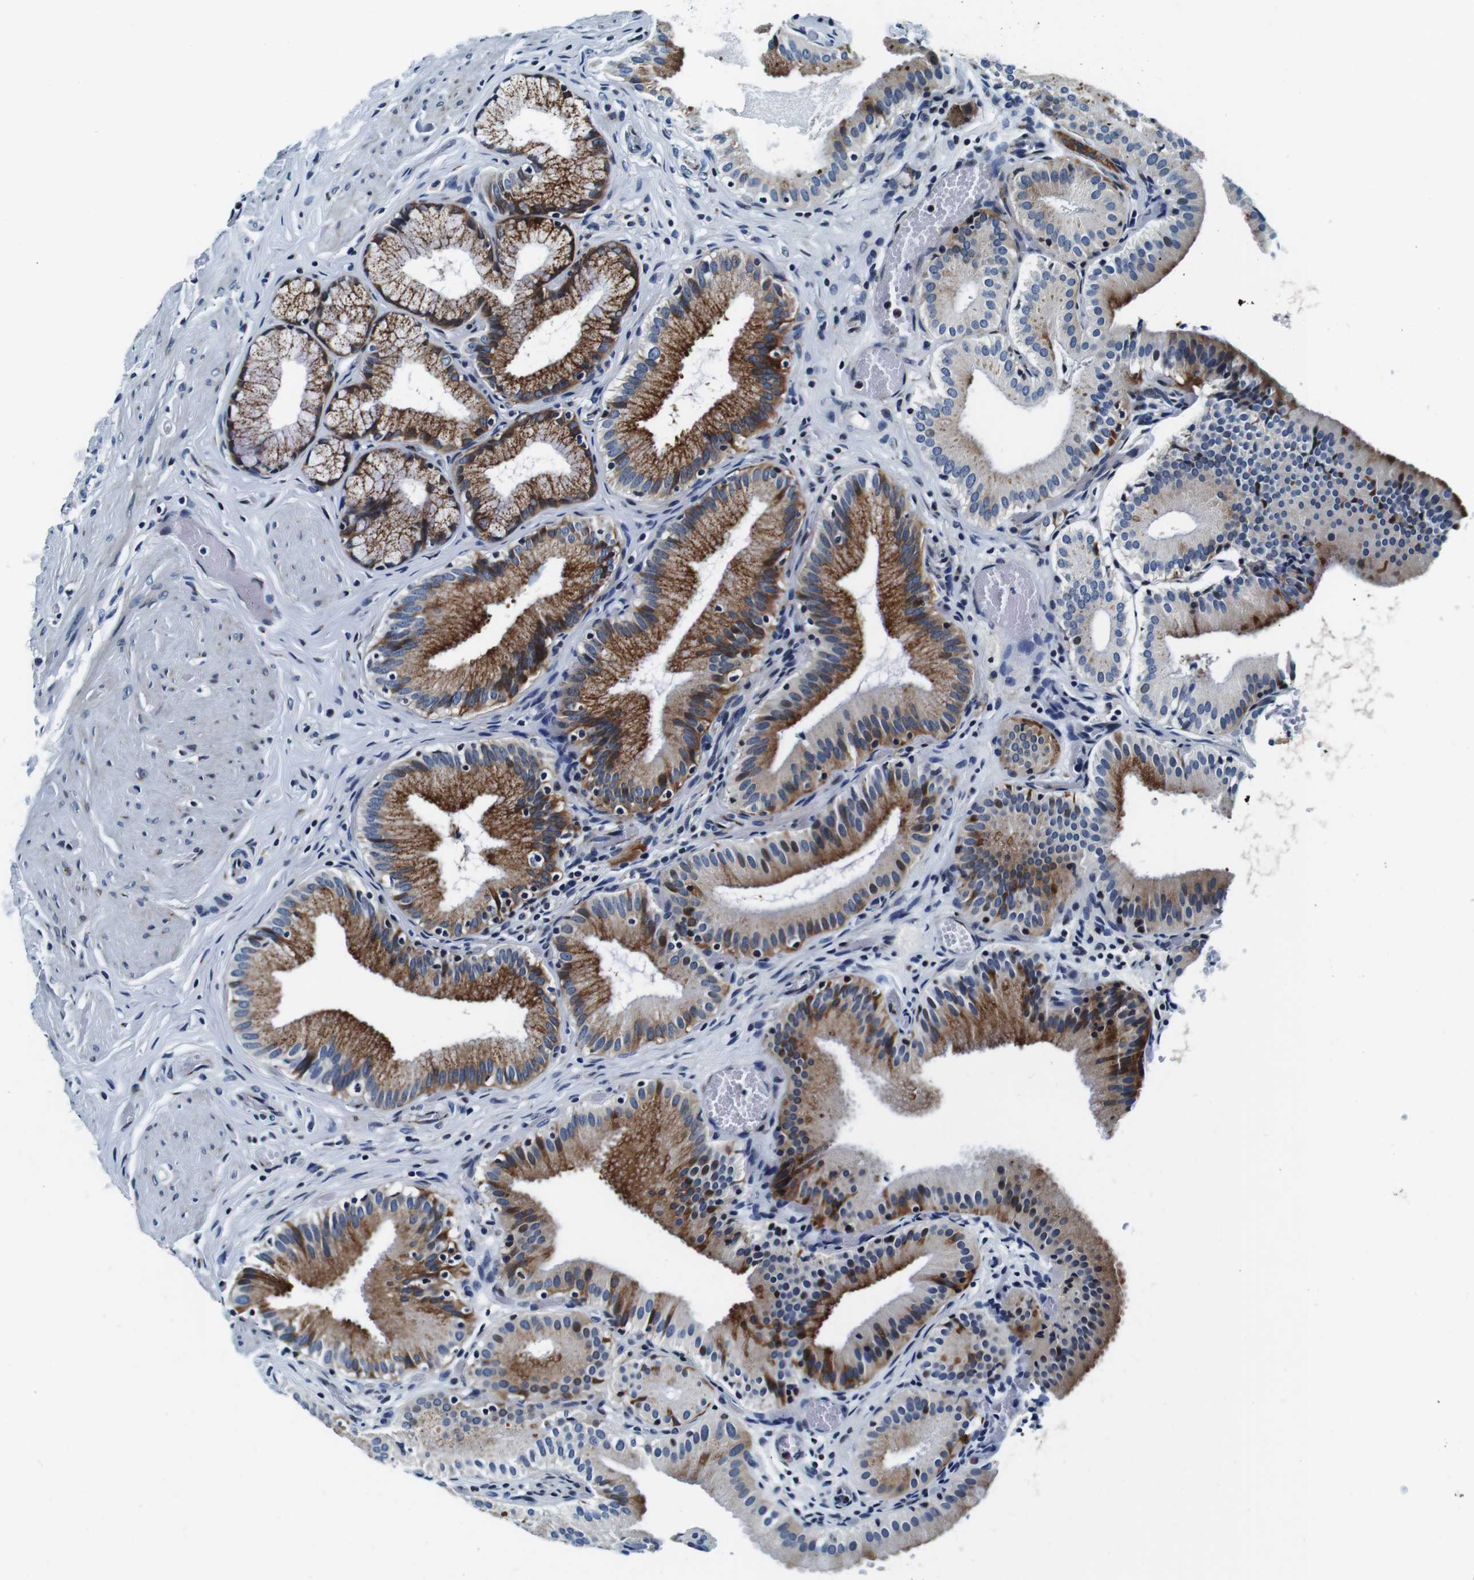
{"staining": {"intensity": "strong", "quantity": ">75%", "location": "cytoplasmic/membranous,nuclear"}, "tissue": "gallbladder", "cell_type": "Glandular cells", "image_type": "normal", "snomed": [{"axis": "morphology", "description": "Normal tissue, NOS"}, {"axis": "topography", "description": "Gallbladder"}], "caption": "Immunohistochemistry of unremarkable human gallbladder exhibits high levels of strong cytoplasmic/membranous,nuclear positivity in about >75% of glandular cells. (brown staining indicates protein expression, while blue staining denotes nuclei).", "gene": "FAR2", "patient": {"sex": "male", "age": 54}}